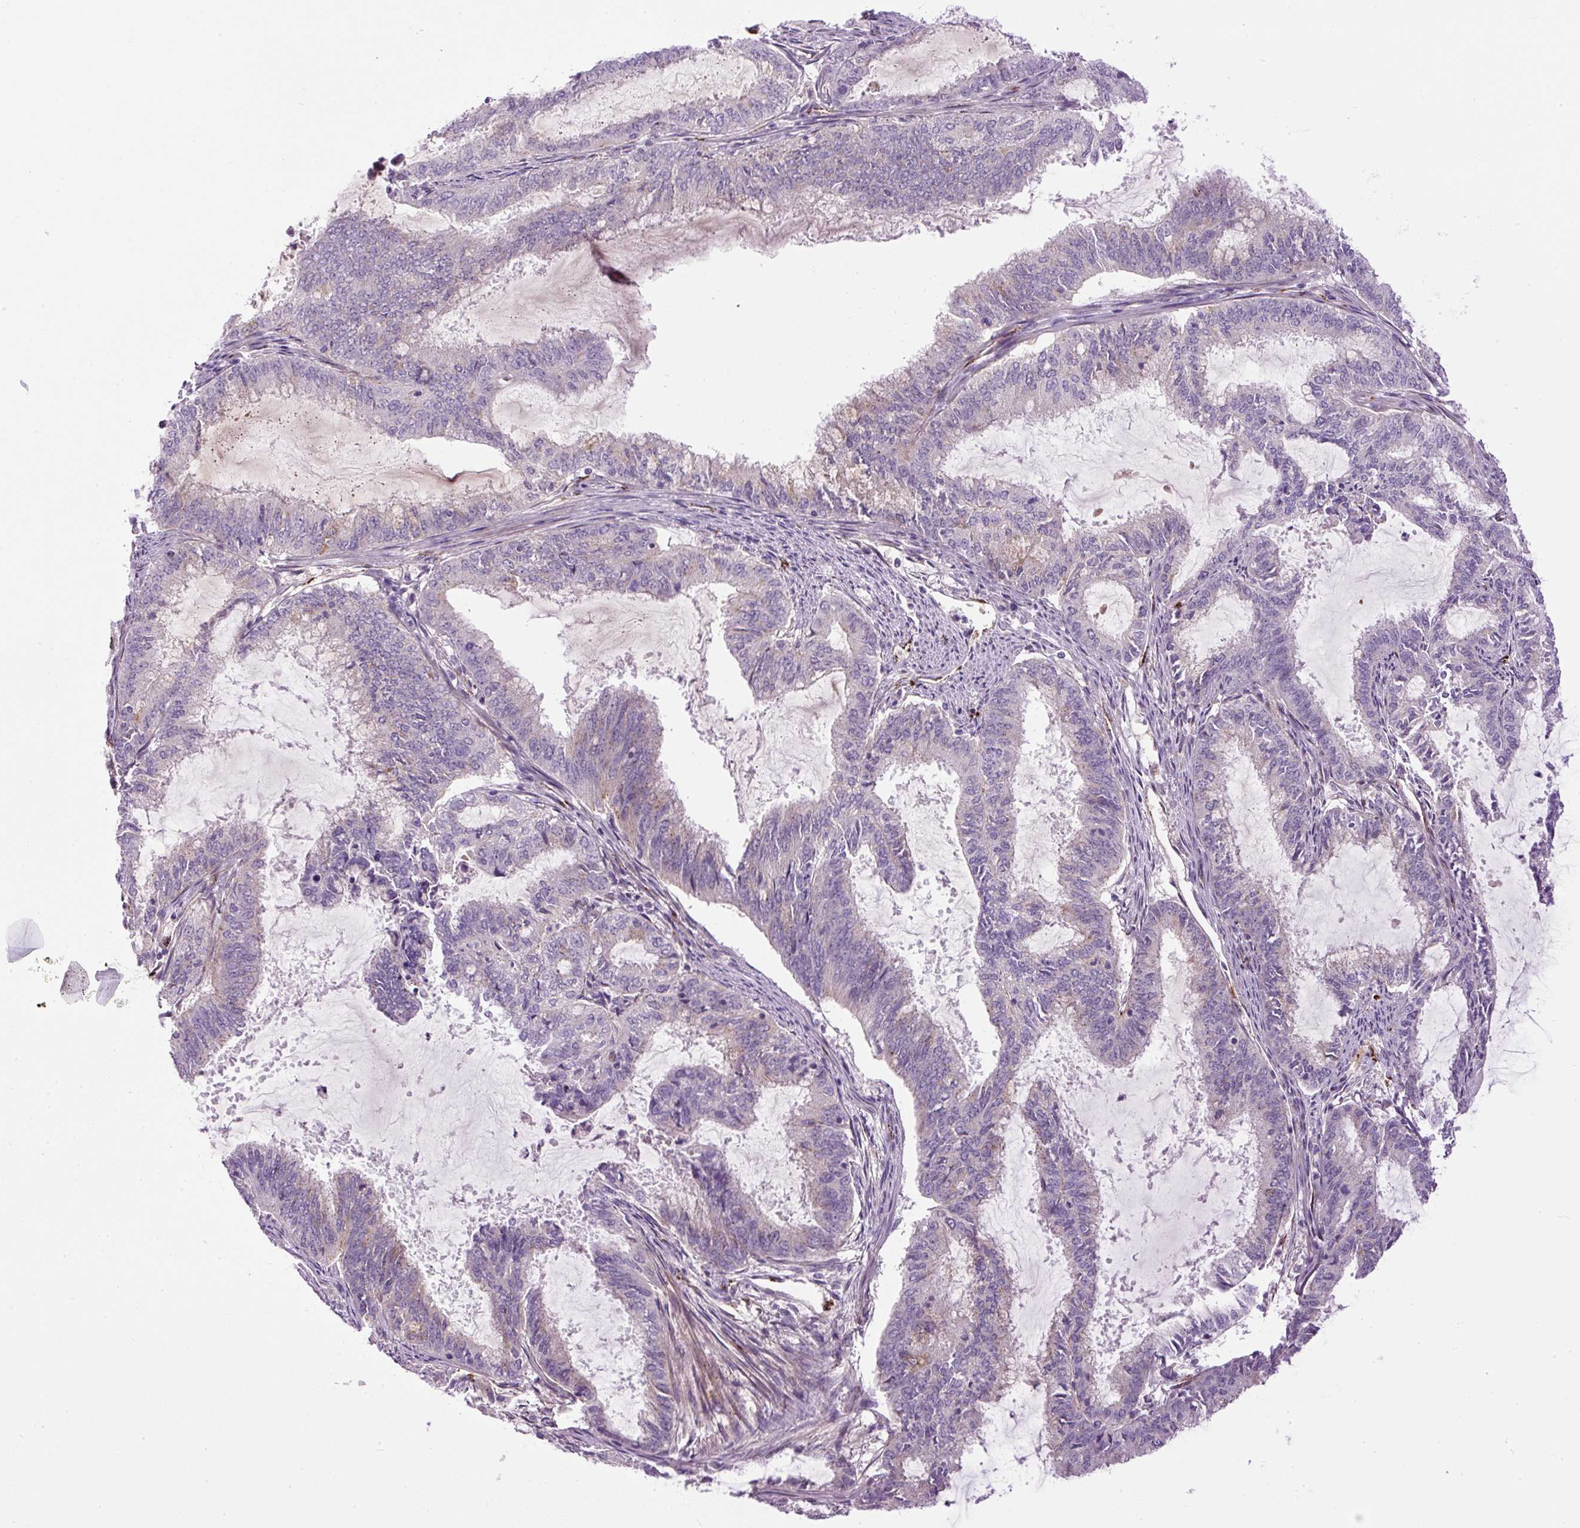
{"staining": {"intensity": "negative", "quantity": "none", "location": "none"}, "tissue": "endometrial cancer", "cell_type": "Tumor cells", "image_type": "cancer", "snomed": [{"axis": "morphology", "description": "Adenocarcinoma, NOS"}, {"axis": "topography", "description": "Endometrium"}], "caption": "Immunohistochemical staining of endometrial adenocarcinoma shows no significant expression in tumor cells.", "gene": "LEFTY2", "patient": {"sex": "female", "age": 51}}